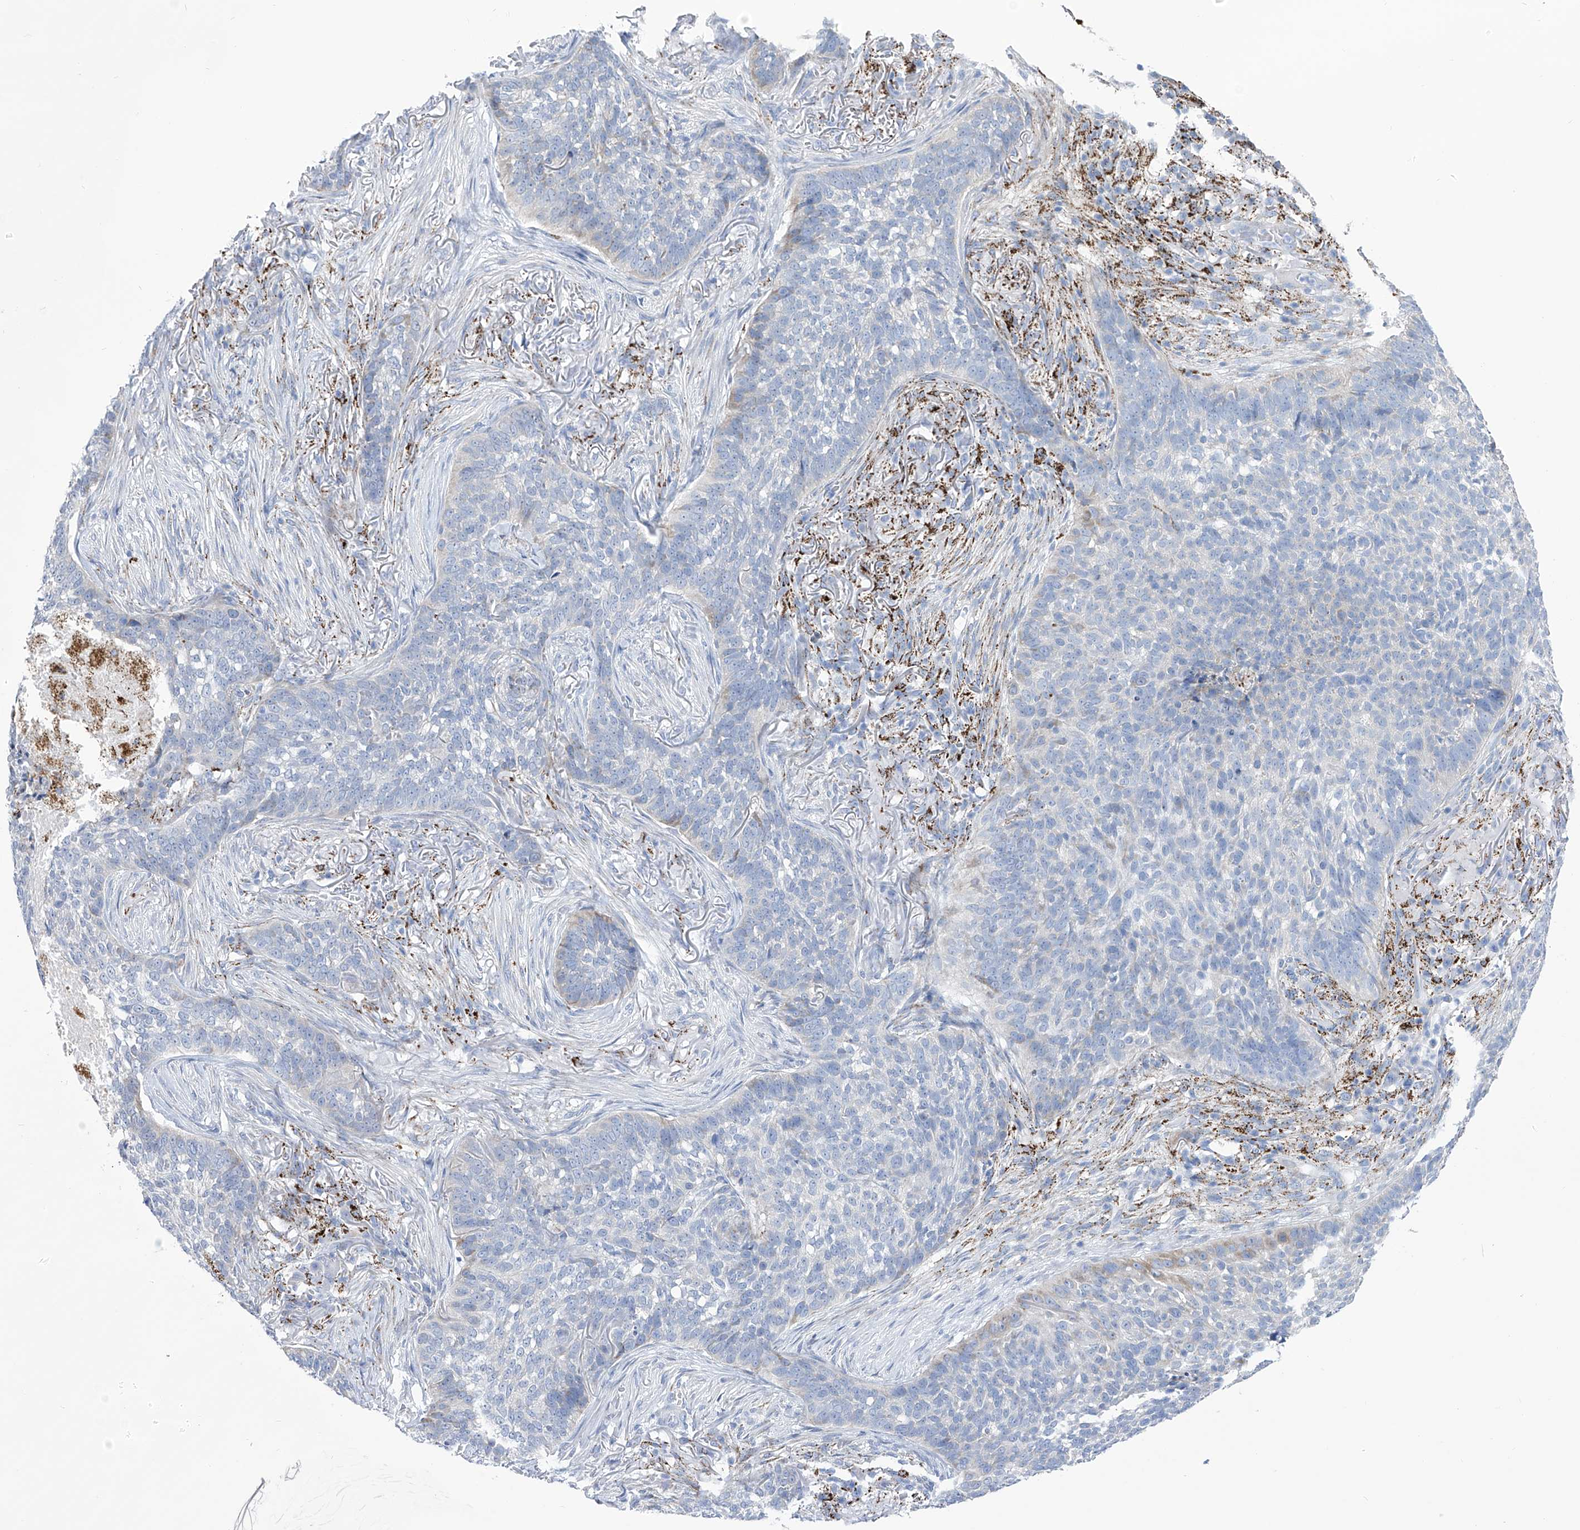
{"staining": {"intensity": "negative", "quantity": "none", "location": "none"}, "tissue": "skin cancer", "cell_type": "Tumor cells", "image_type": "cancer", "snomed": [{"axis": "morphology", "description": "Basal cell carcinoma"}, {"axis": "topography", "description": "Skin"}], "caption": "Skin basal cell carcinoma was stained to show a protein in brown. There is no significant expression in tumor cells.", "gene": "C1orf87", "patient": {"sex": "male", "age": 85}}